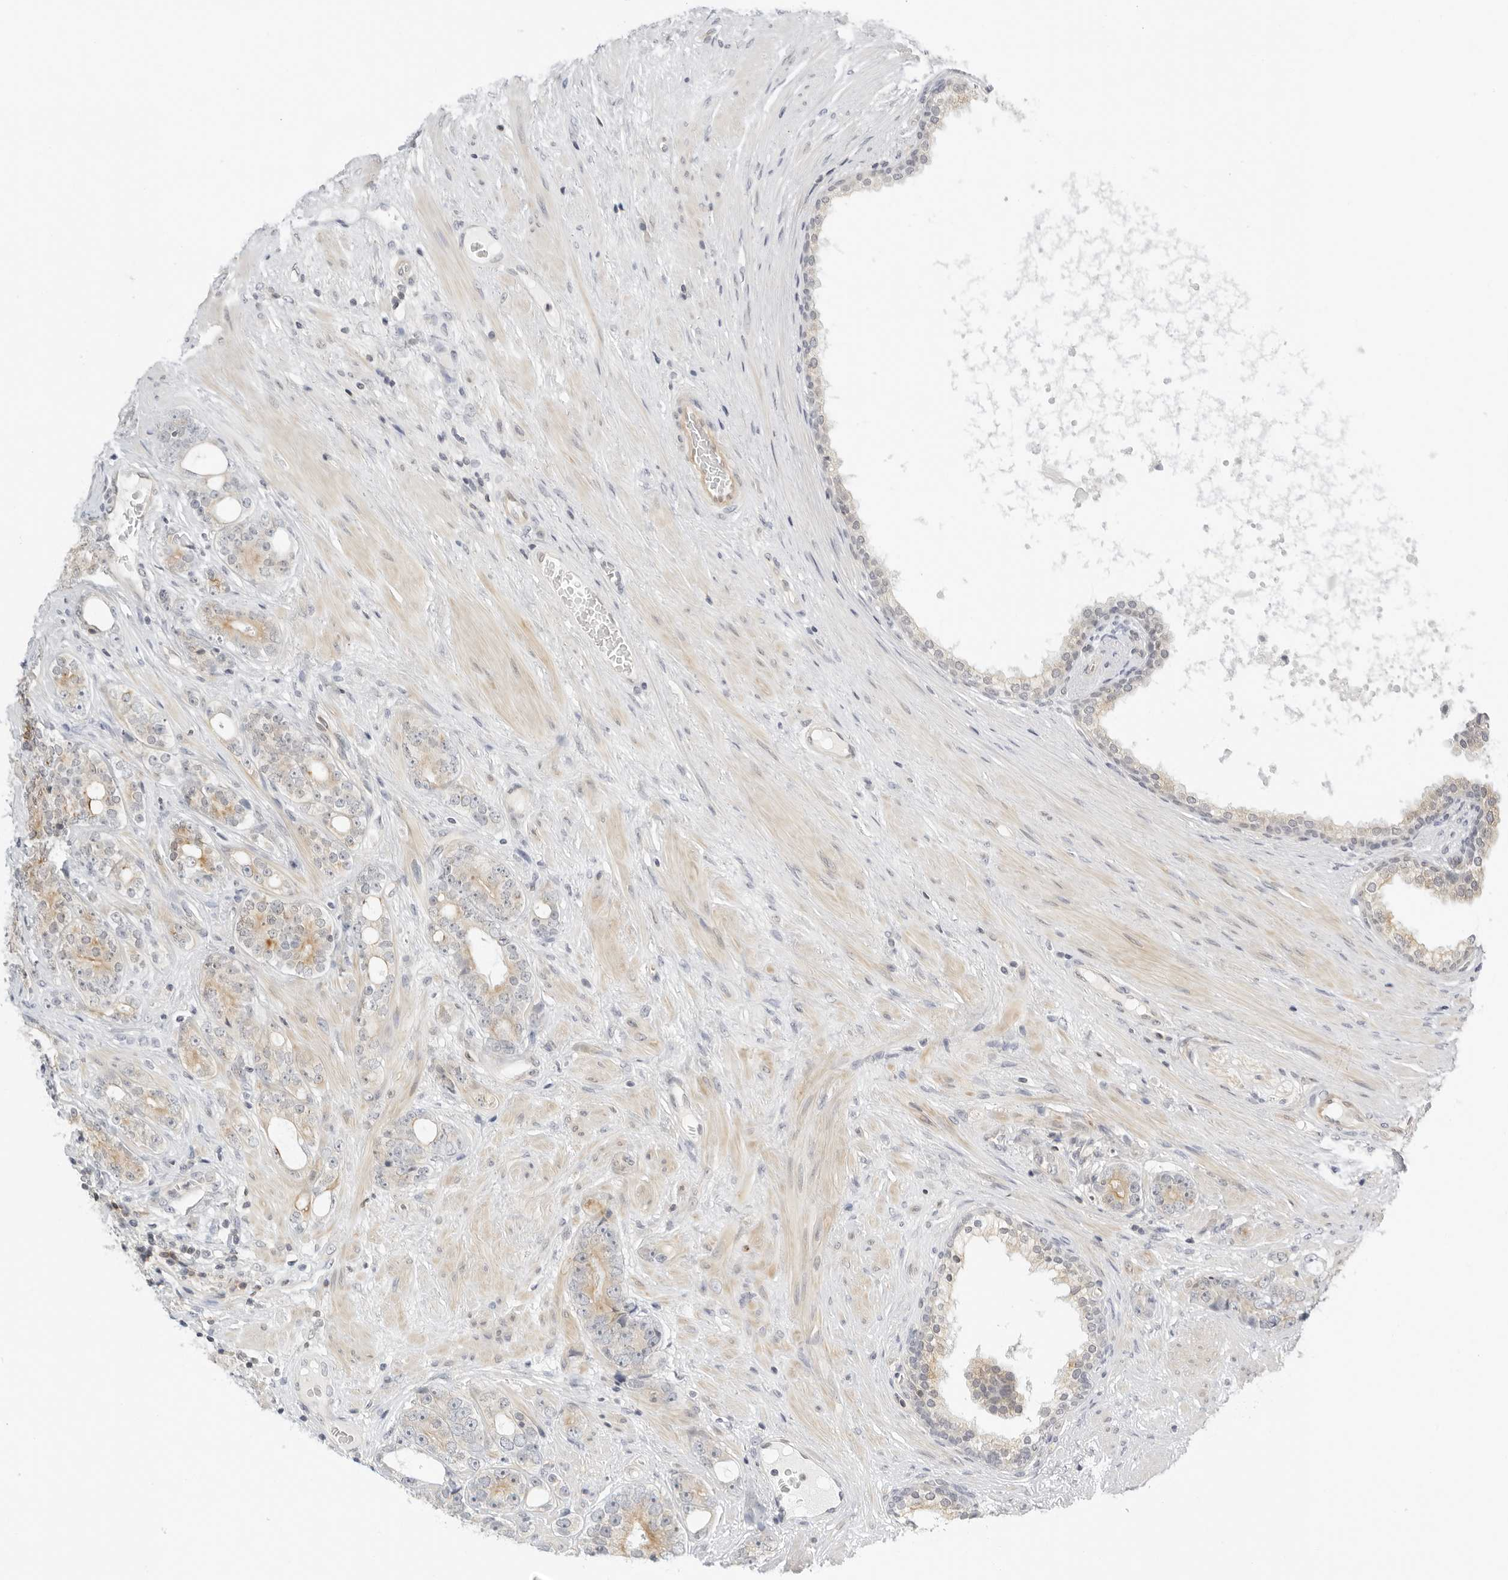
{"staining": {"intensity": "moderate", "quantity": "<25%", "location": "cytoplasmic/membranous"}, "tissue": "prostate cancer", "cell_type": "Tumor cells", "image_type": "cancer", "snomed": [{"axis": "morphology", "description": "Adenocarcinoma, High grade"}, {"axis": "topography", "description": "Prostate"}], "caption": "A brown stain highlights moderate cytoplasmic/membranous expression of a protein in human high-grade adenocarcinoma (prostate) tumor cells.", "gene": "OSCP1", "patient": {"sex": "male", "age": 56}}